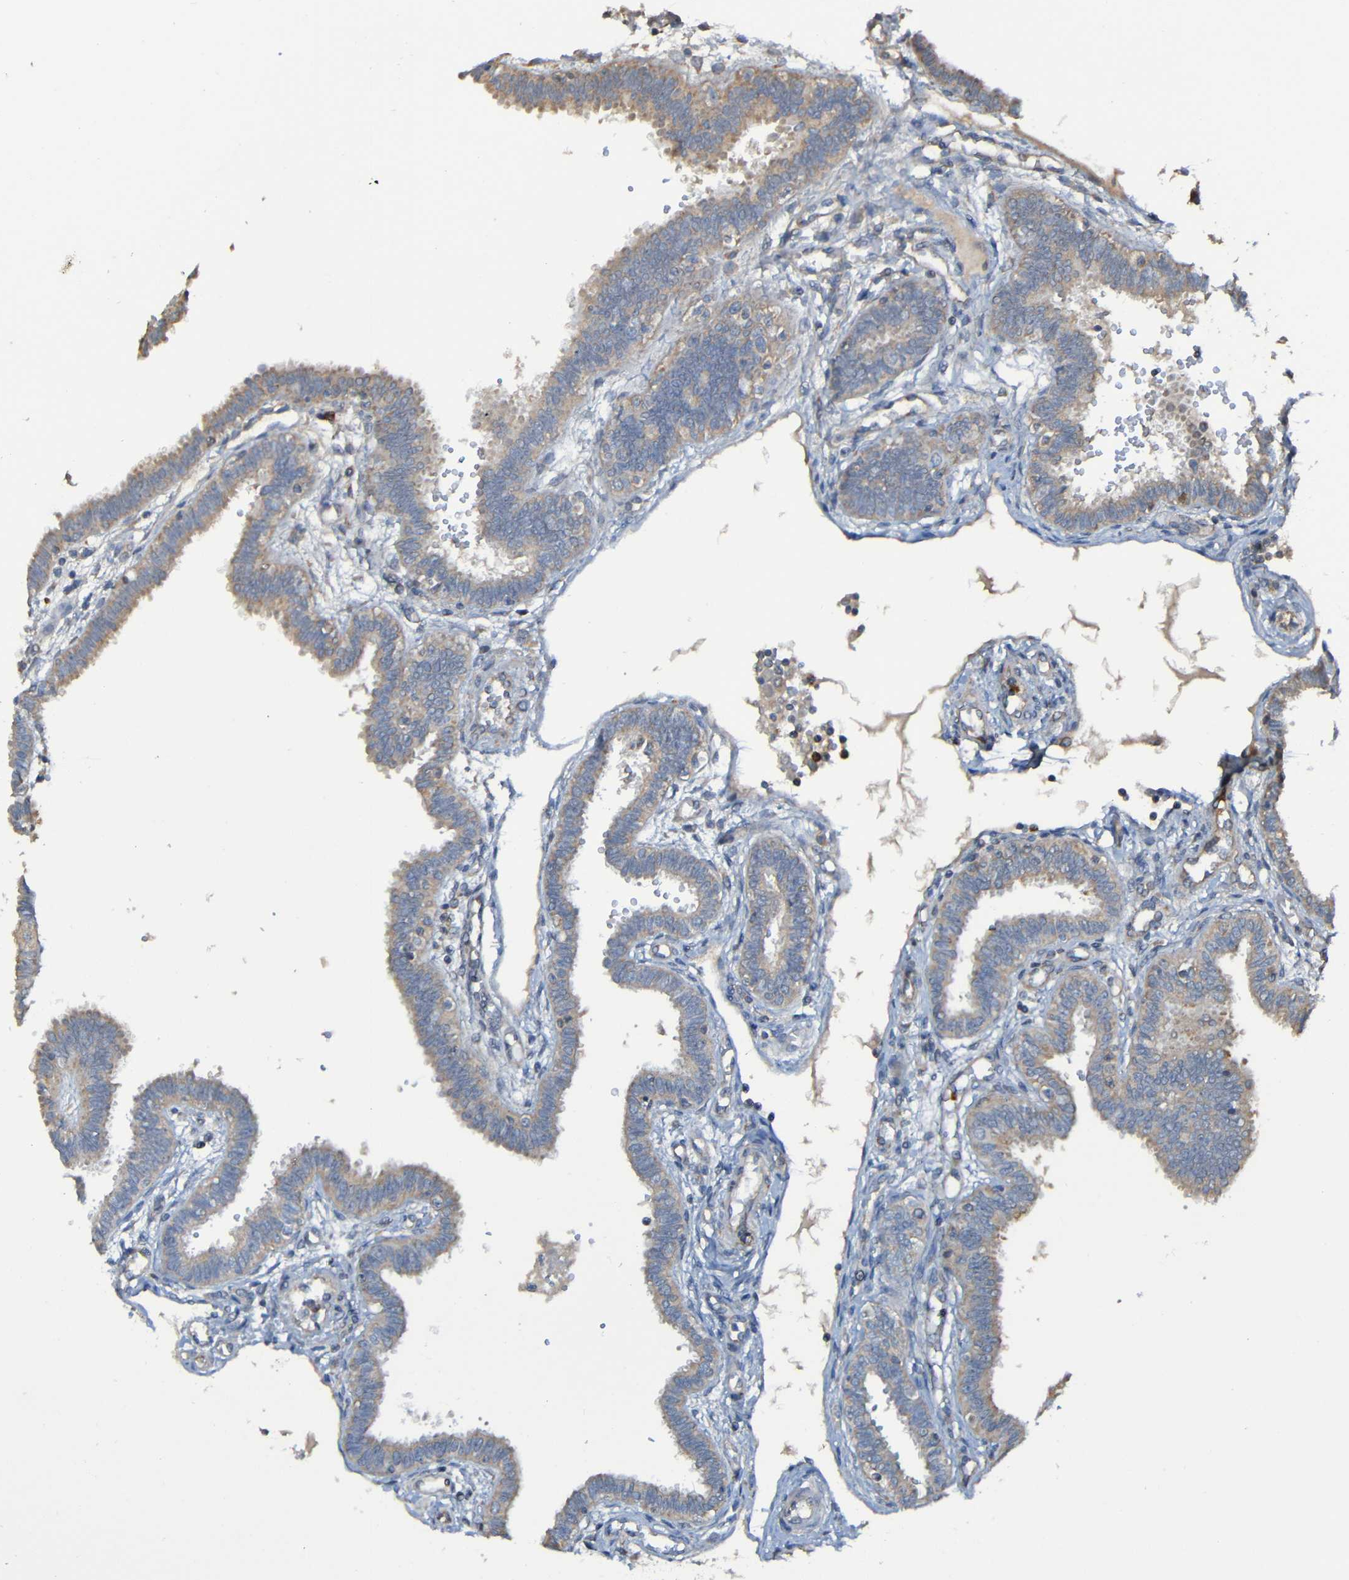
{"staining": {"intensity": "moderate", "quantity": ">75%", "location": "cytoplasmic/membranous"}, "tissue": "fallopian tube", "cell_type": "Glandular cells", "image_type": "normal", "snomed": [{"axis": "morphology", "description": "Normal tissue, NOS"}, {"axis": "topography", "description": "Fallopian tube"}], "caption": "High-magnification brightfield microscopy of normal fallopian tube stained with DAB (brown) and counterstained with hematoxylin (blue). glandular cells exhibit moderate cytoplasmic/membranous positivity is present in about>75% of cells. Nuclei are stained in blue.", "gene": "ADAM15", "patient": {"sex": "female", "age": 32}}